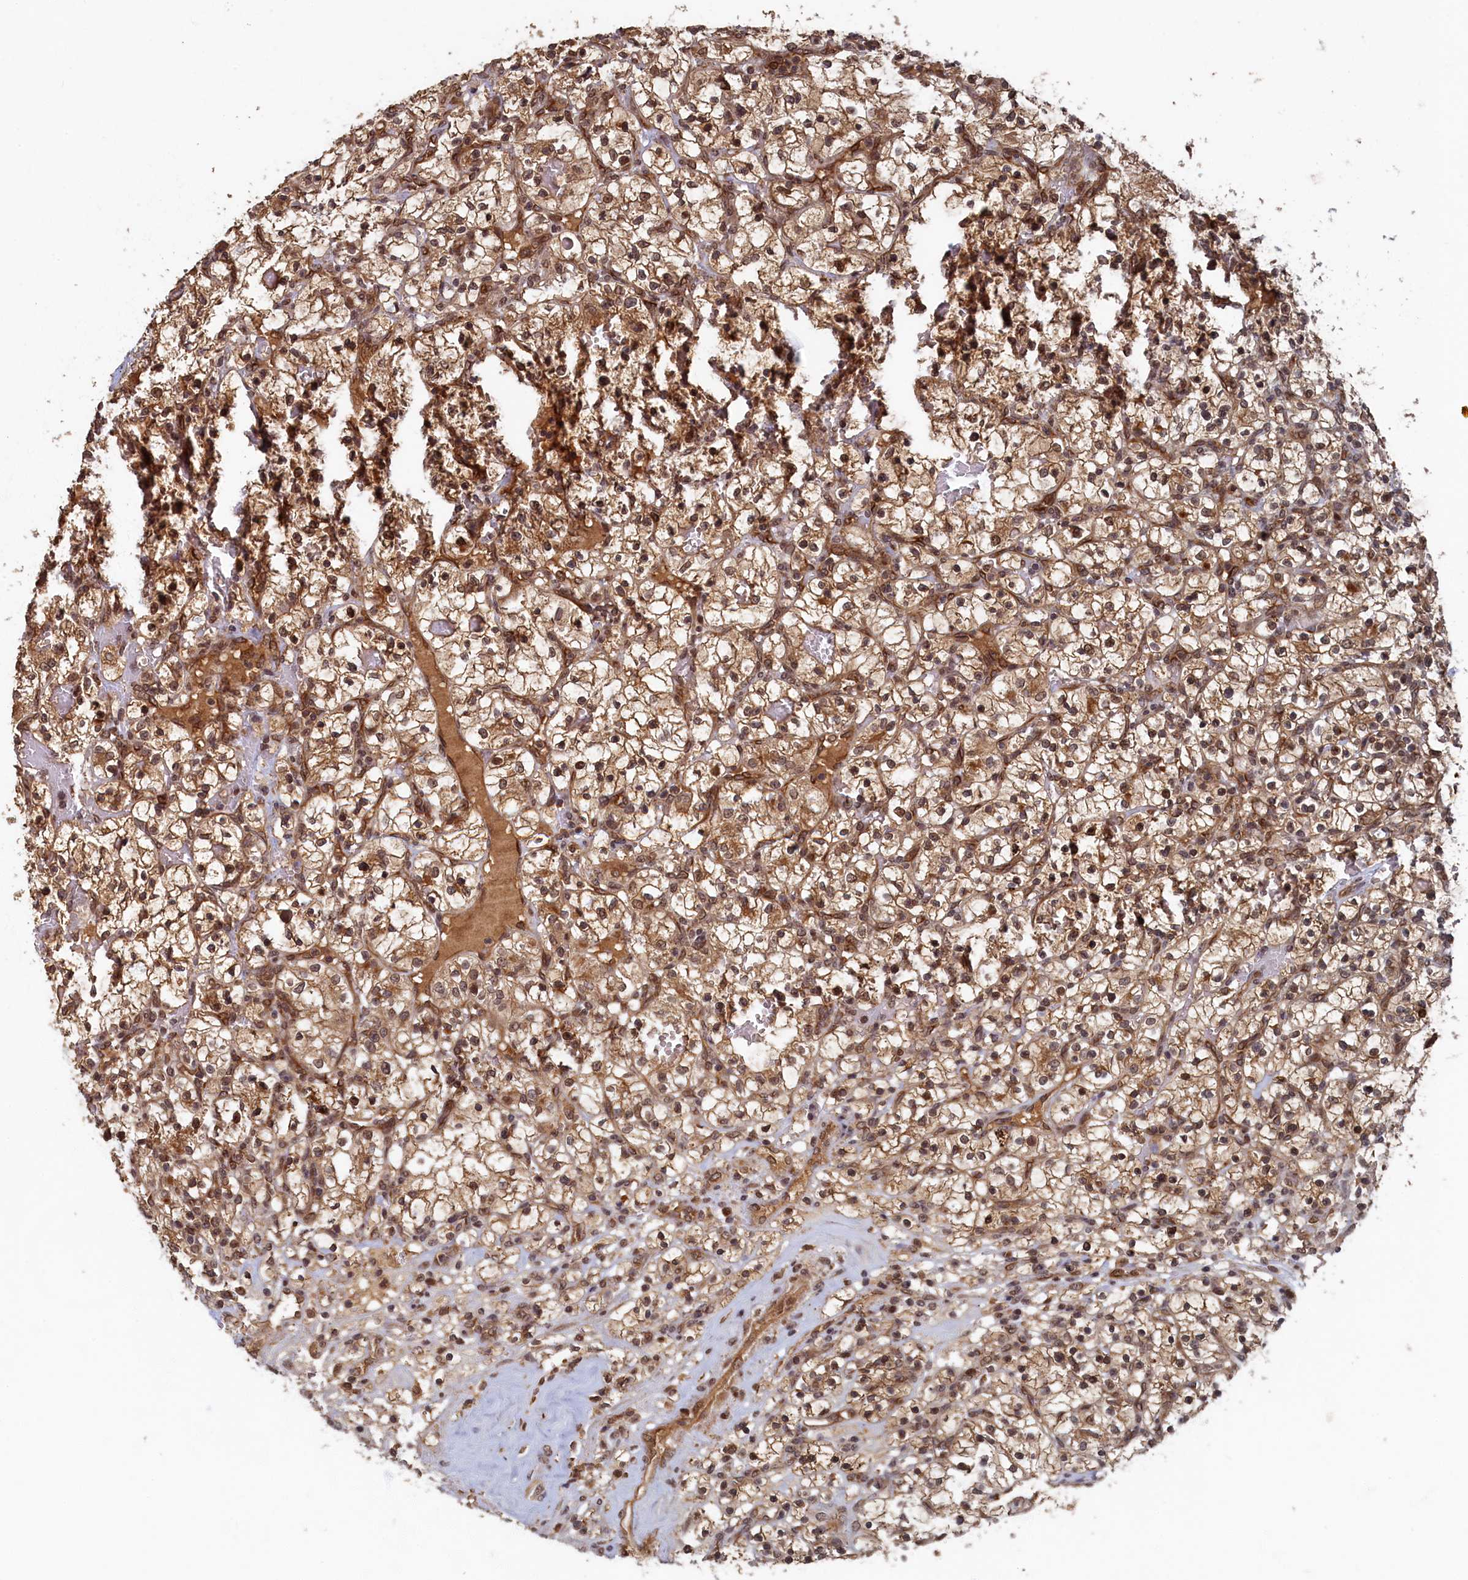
{"staining": {"intensity": "moderate", "quantity": ">75%", "location": "cytoplasmic/membranous,nuclear"}, "tissue": "renal cancer", "cell_type": "Tumor cells", "image_type": "cancer", "snomed": [{"axis": "morphology", "description": "Adenocarcinoma, NOS"}, {"axis": "topography", "description": "Kidney"}], "caption": "Protein expression analysis of renal cancer (adenocarcinoma) displays moderate cytoplasmic/membranous and nuclear staining in approximately >75% of tumor cells. (IHC, brightfield microscopy, high magnification).", "gene": "BRCA1", "patient": {"sex": "female", "age": 57}}